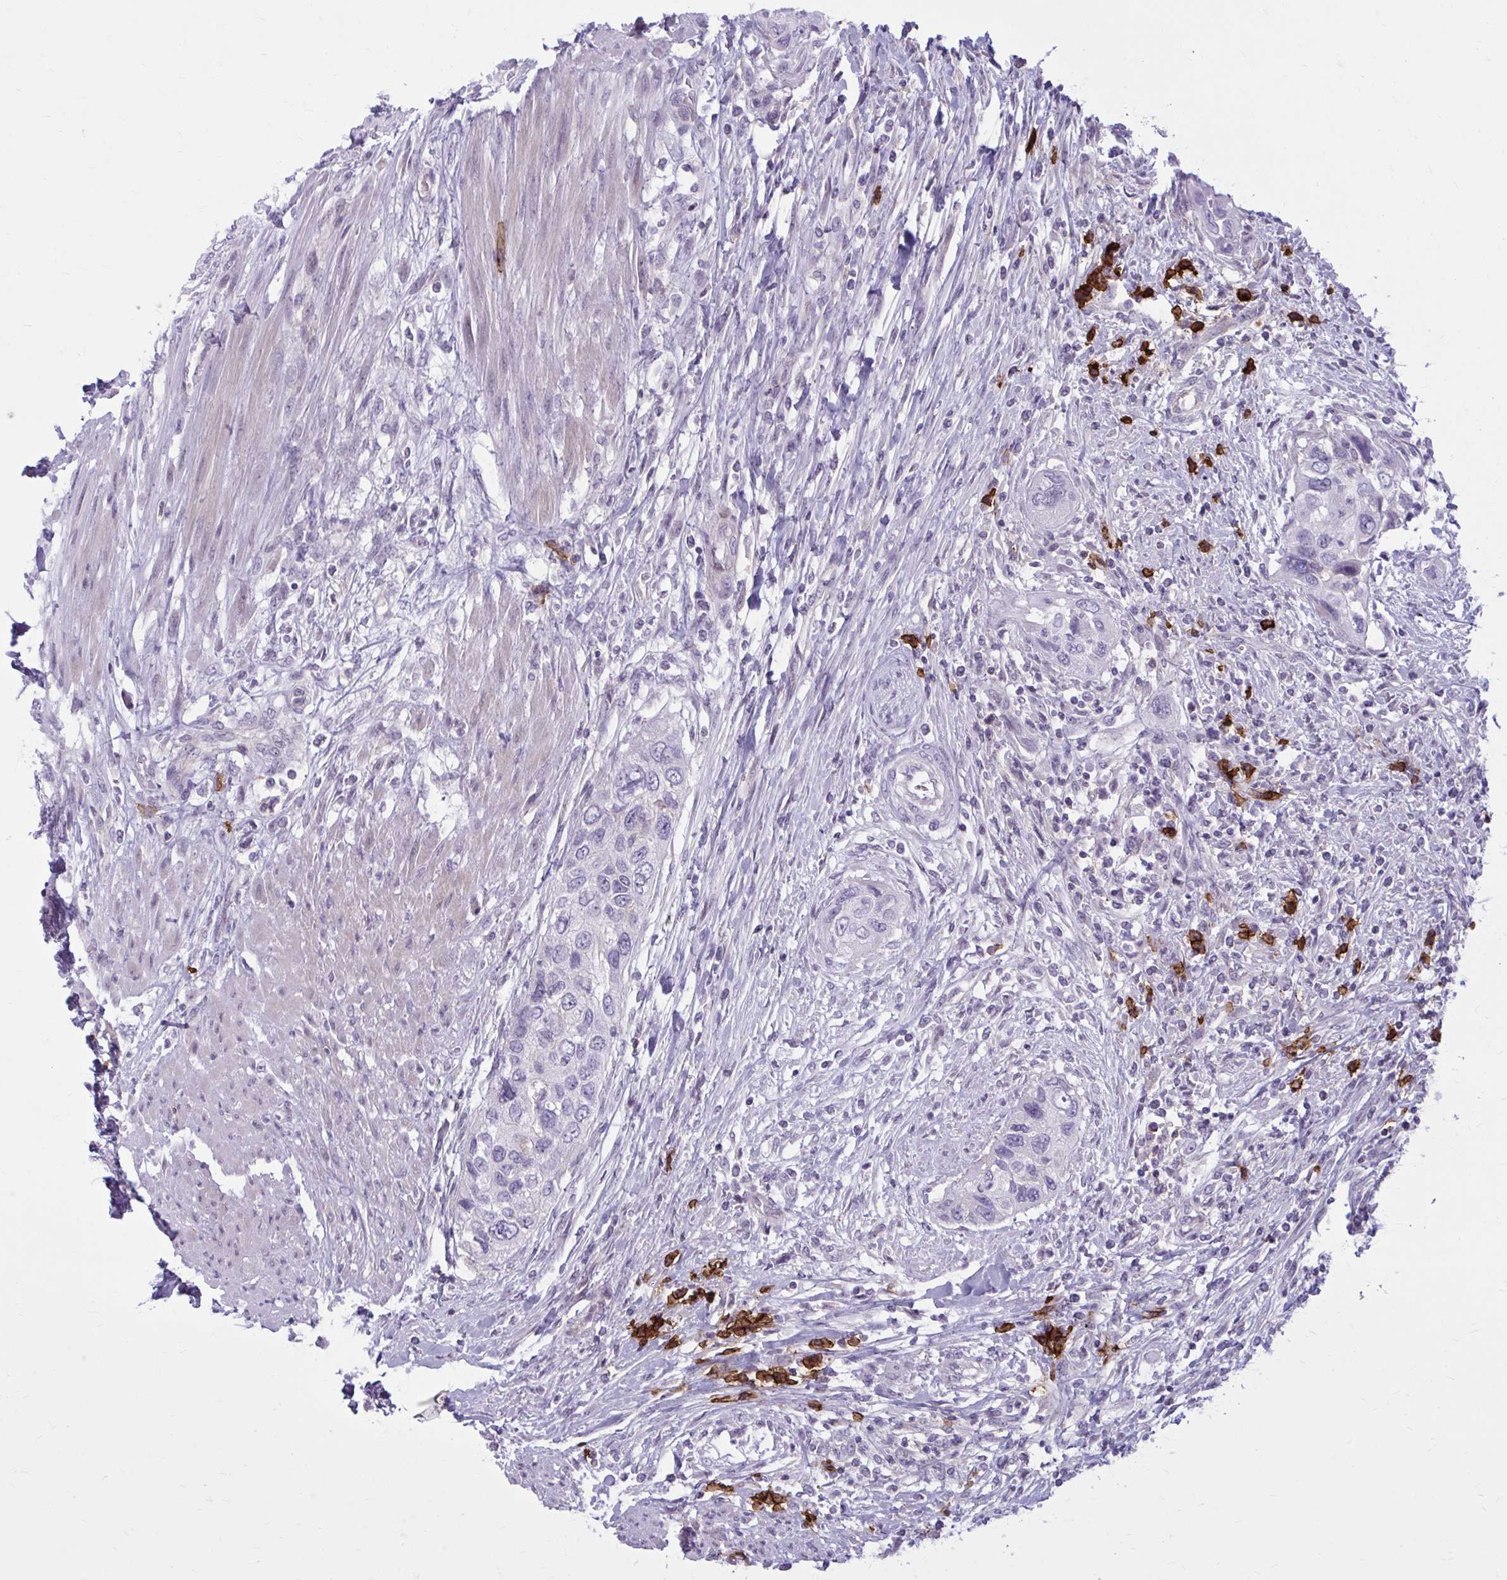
{"staining": {"intensity": "negative", "quantity": "none", "location": "none"}, "tissue": "urothelial cancer", "cell_type": "Tumor cells", "image_type": "cancer", "snomed": [{"axis": "morphology", "description": "Urothelial carcinoma, High grade"}, {"axis": "topography", "description": "Urinary bladder"}], "caption": "A high-resolution image shows IHC staining of urothelial cancer, which reveals no significant positivity in tumor cells. (Brightfield microscopy of DAB immunohistochemistry (IHC) at high magnification).", "gene": "CD38", "patient": {"sex": "female", "age": 60}}